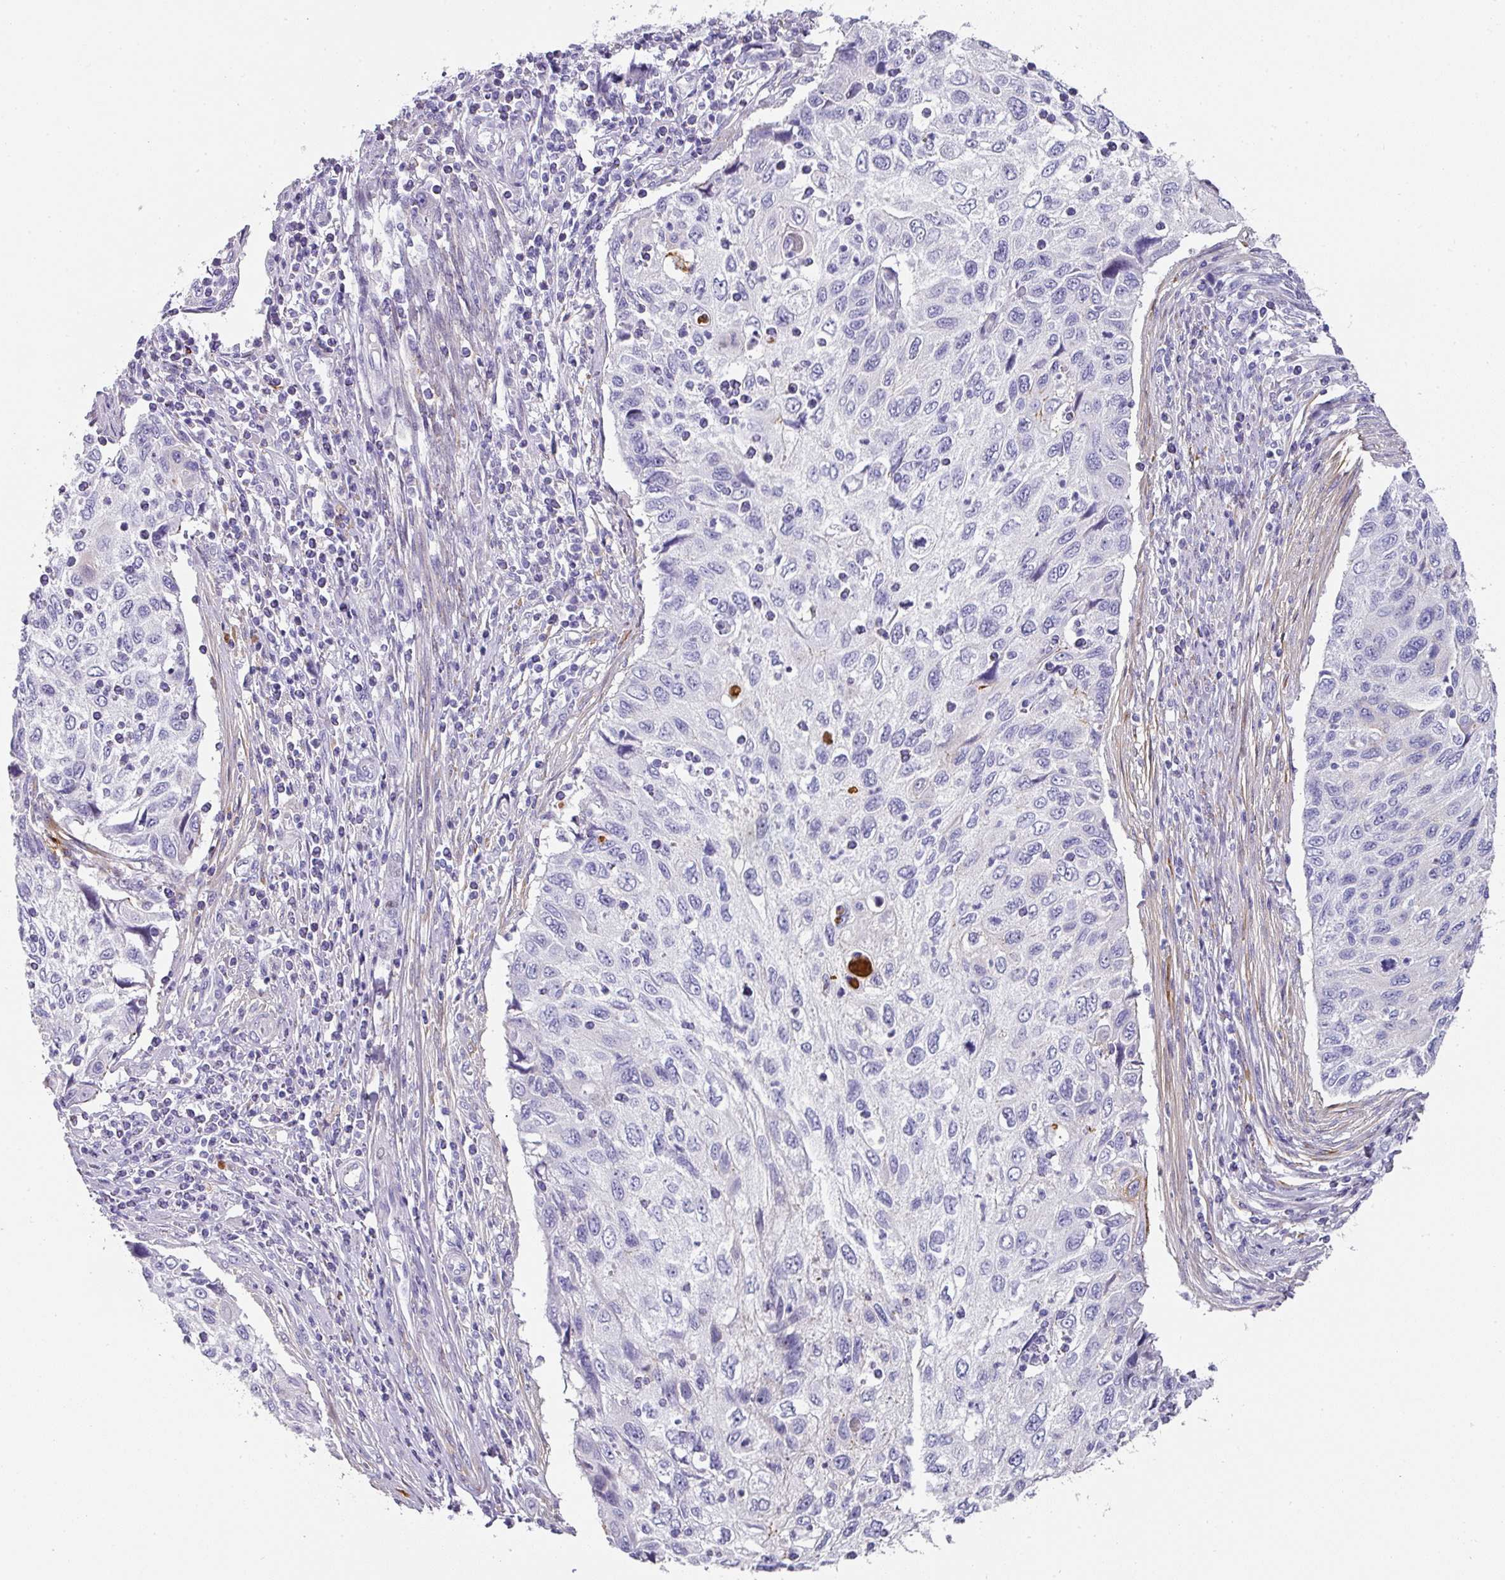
{"staining": {"intensity": "negative", "quantity": "none", "location": "none"}, "tissue": "cervical cancer", "cell_type": "Tumor cells", "image_type": "cancer", "snomed": [{"axis": "morphology", "description": "Squamous cell carcinoma, NOS"}, {"axis": "topography", "description": "Cervix"}], "caption": "The immunohistochemistry (IHC) image has no significant positivity in tumor cells of squamous cell carcinoma (cervical) tissue.", "gene": "ANKRD29", "patient": {"sex": "female", "age": 70}}